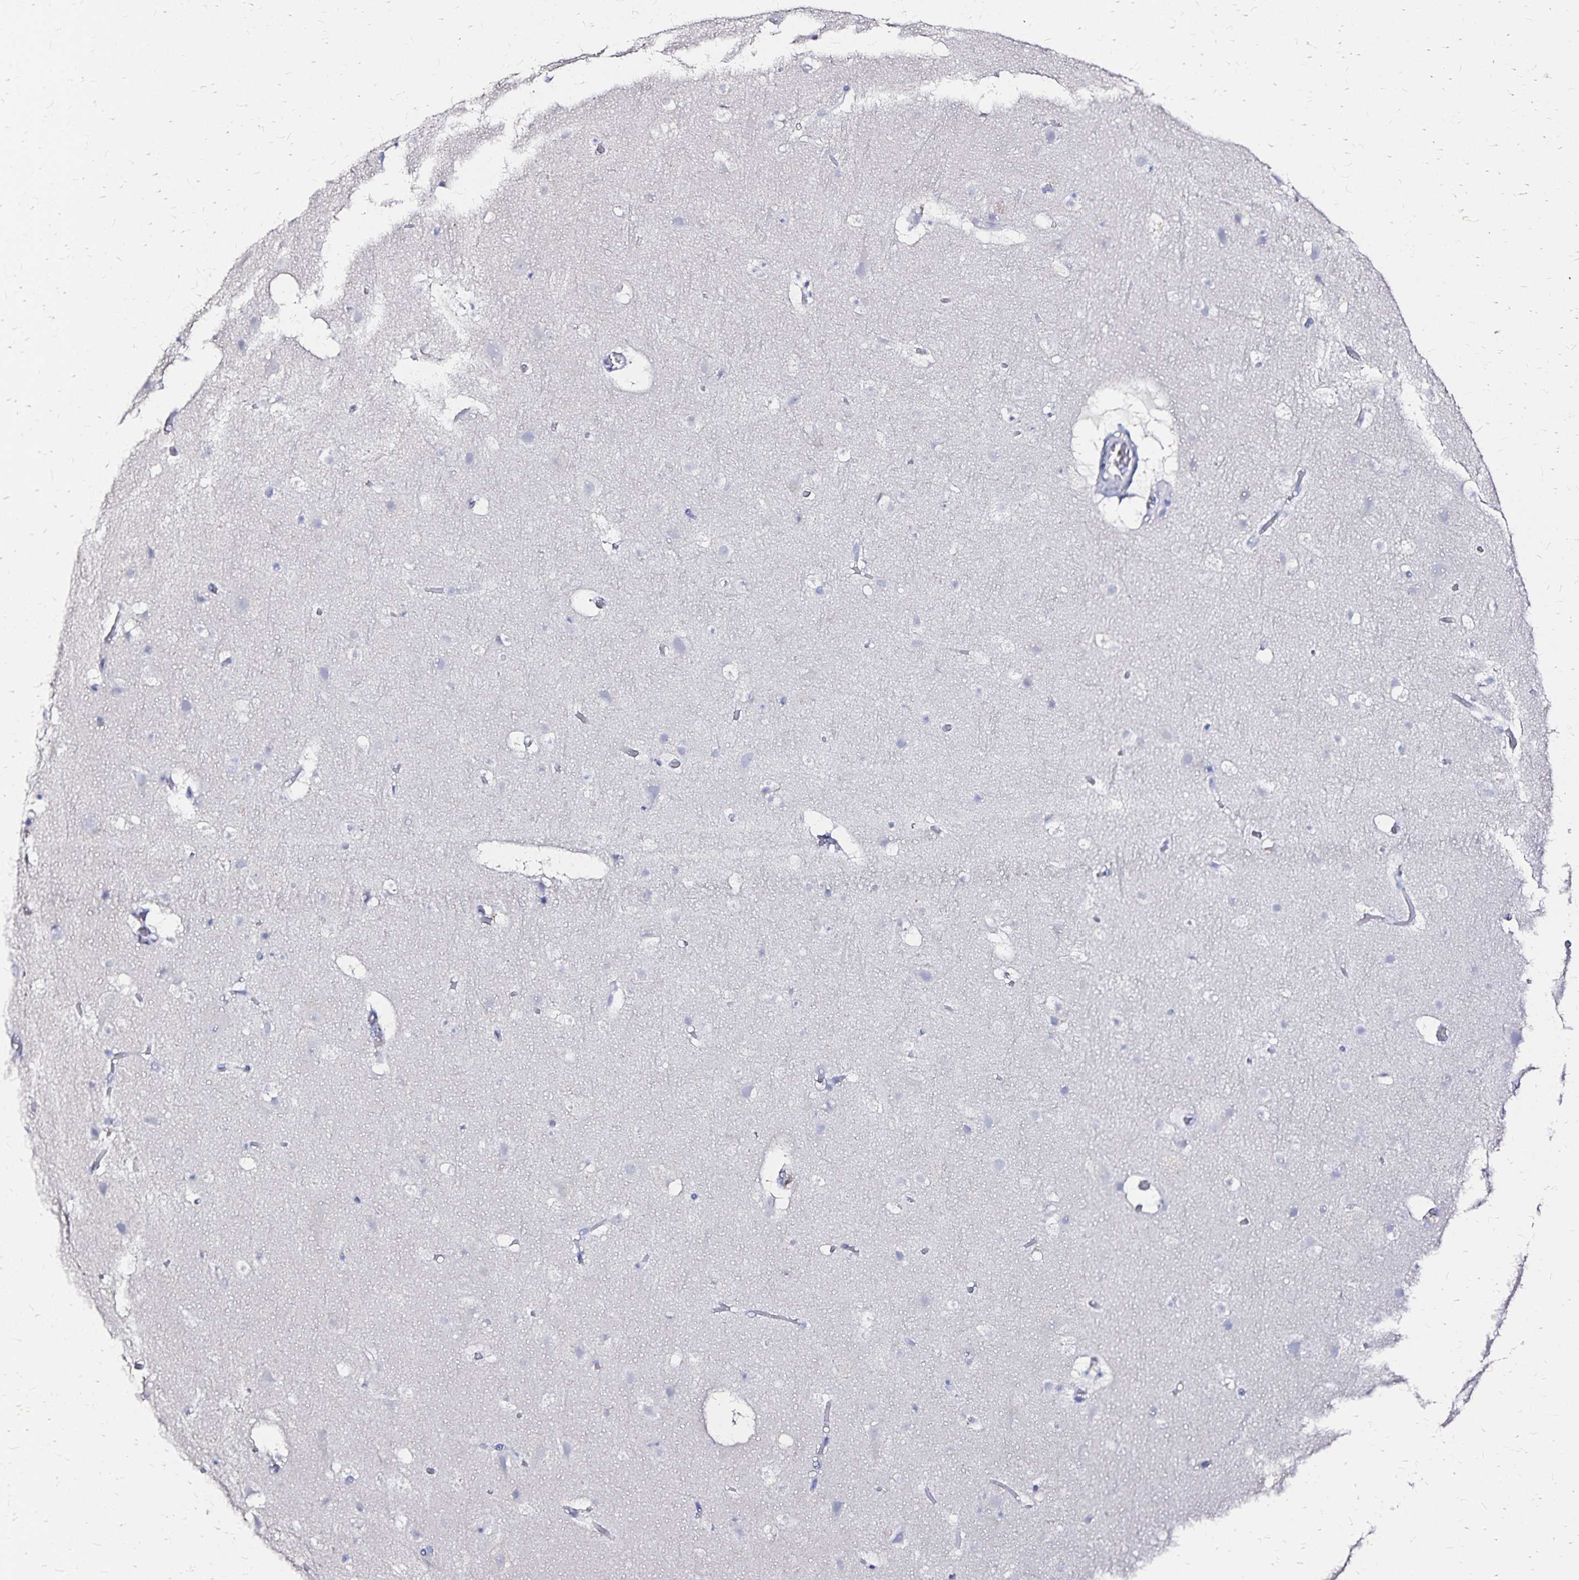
{"staining": {"intensity": "negative", "quantity": "none", "location": "none"}, "tissue": "cerebral cortex", "cell_type": "Endothelial cells", "image_type": "normal", "snomed": [{"axis": "morphology", "description": "Normal tissue, NOS"}, {"axis": "topography", "description": "Cerebral cortex"}], "caption": "DAB immunohistochemical staining of benign cerebral cortex shows no significant expression in endothelial cells. Nuclei are stained in blue.", "gene": "SLC5A1", "patient": {"sex": "female", "age": 42}}